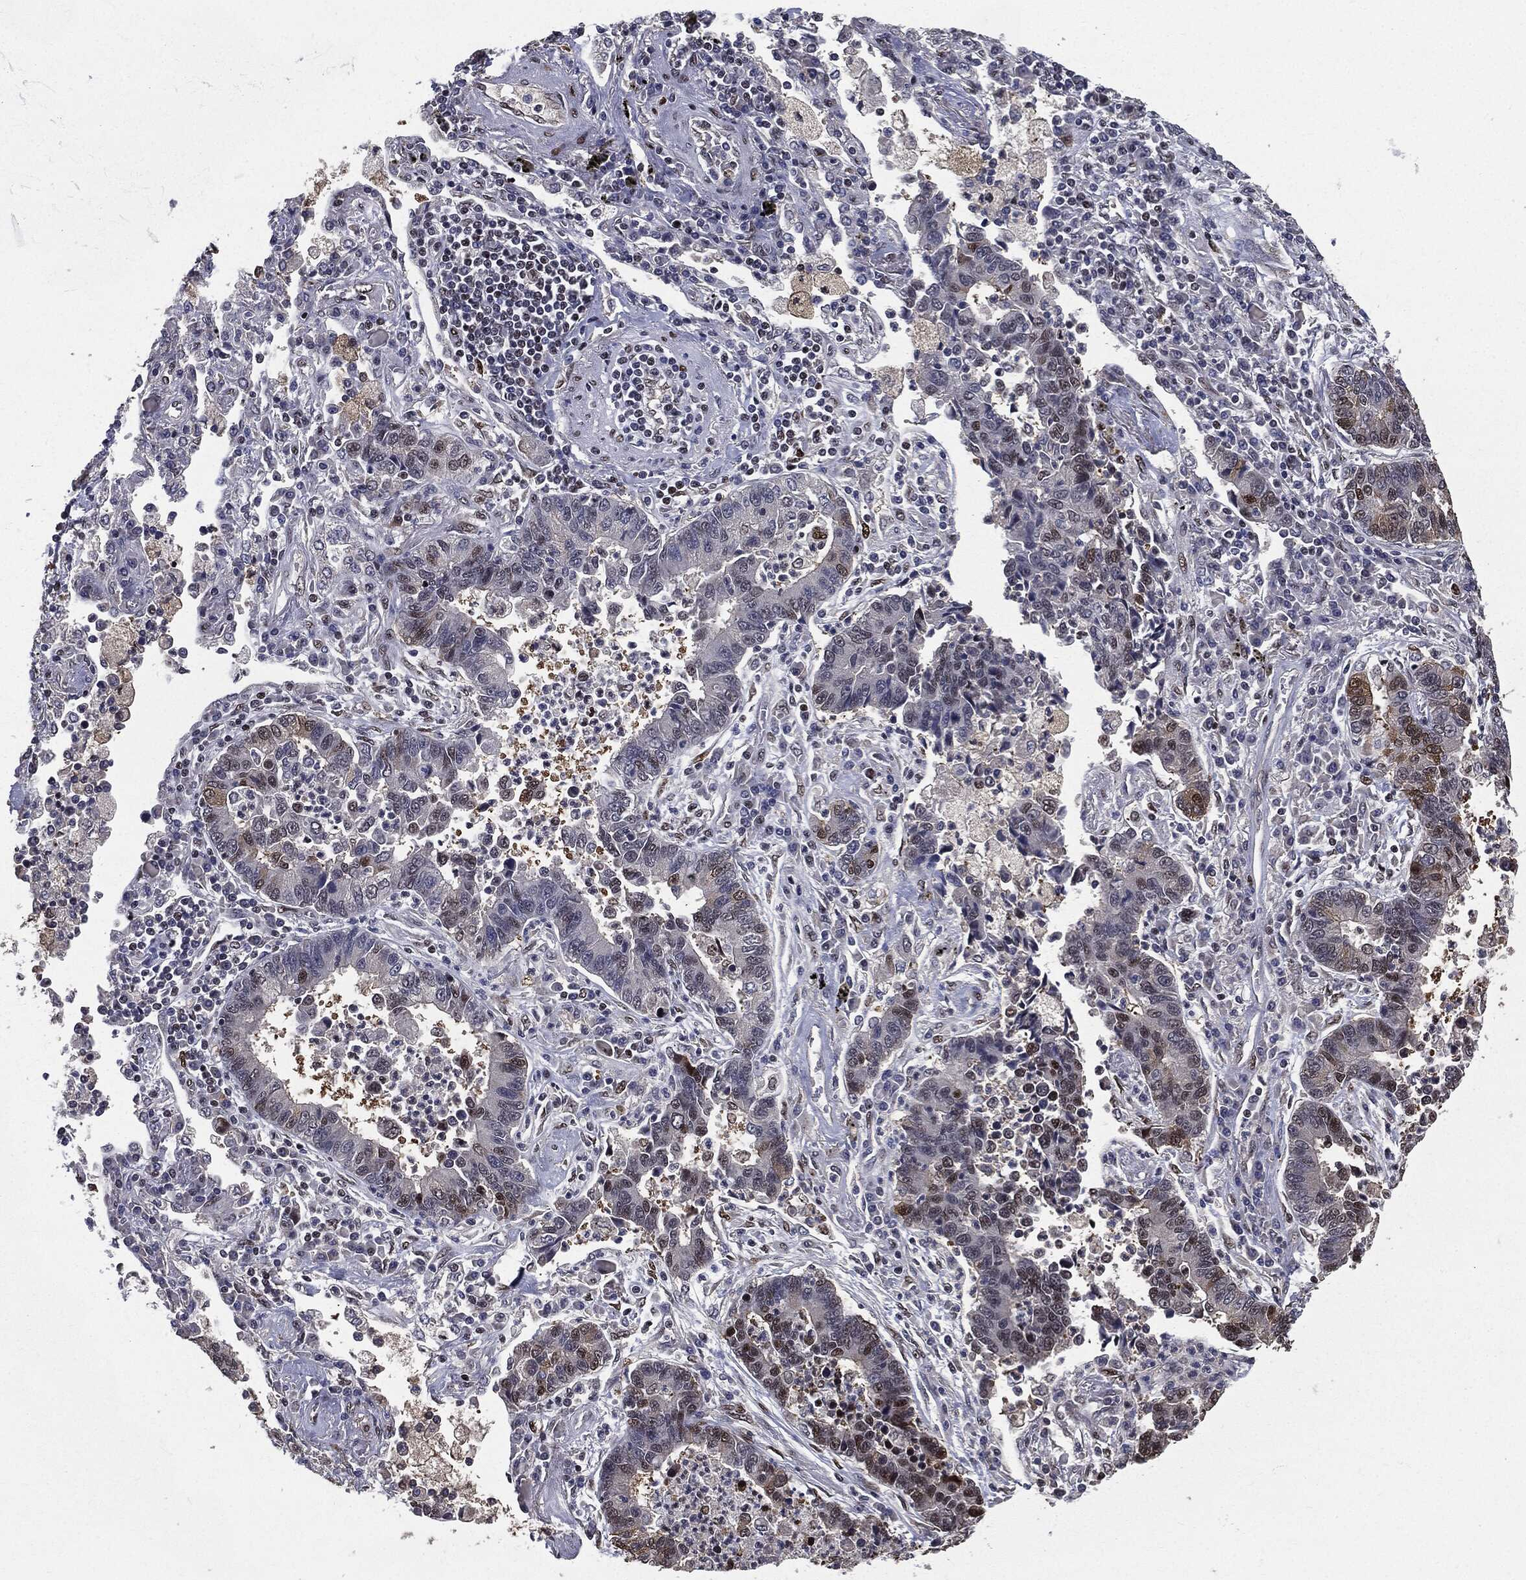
{"staining": {"intensity": "strong", "quantity": "<25%", "location": "cytoplasmic/membranous,nuclear"}, "tissue": "lung cancer", "cell_type": "Tumor cells", "image_type": "cancer", "snomed": [{"axis": "morphology", "description": "Adenocarcinoma, NOS"}, {"axis": "topography", "description": "Lung"}], "caption": "Protein staining demonstrates strong cytoplasmic/membranous and nuclear positivity in about <25% of tumor cells in lung cancer.", "gene": "JUN", "patient": {"sex": "female", "age": 57}}